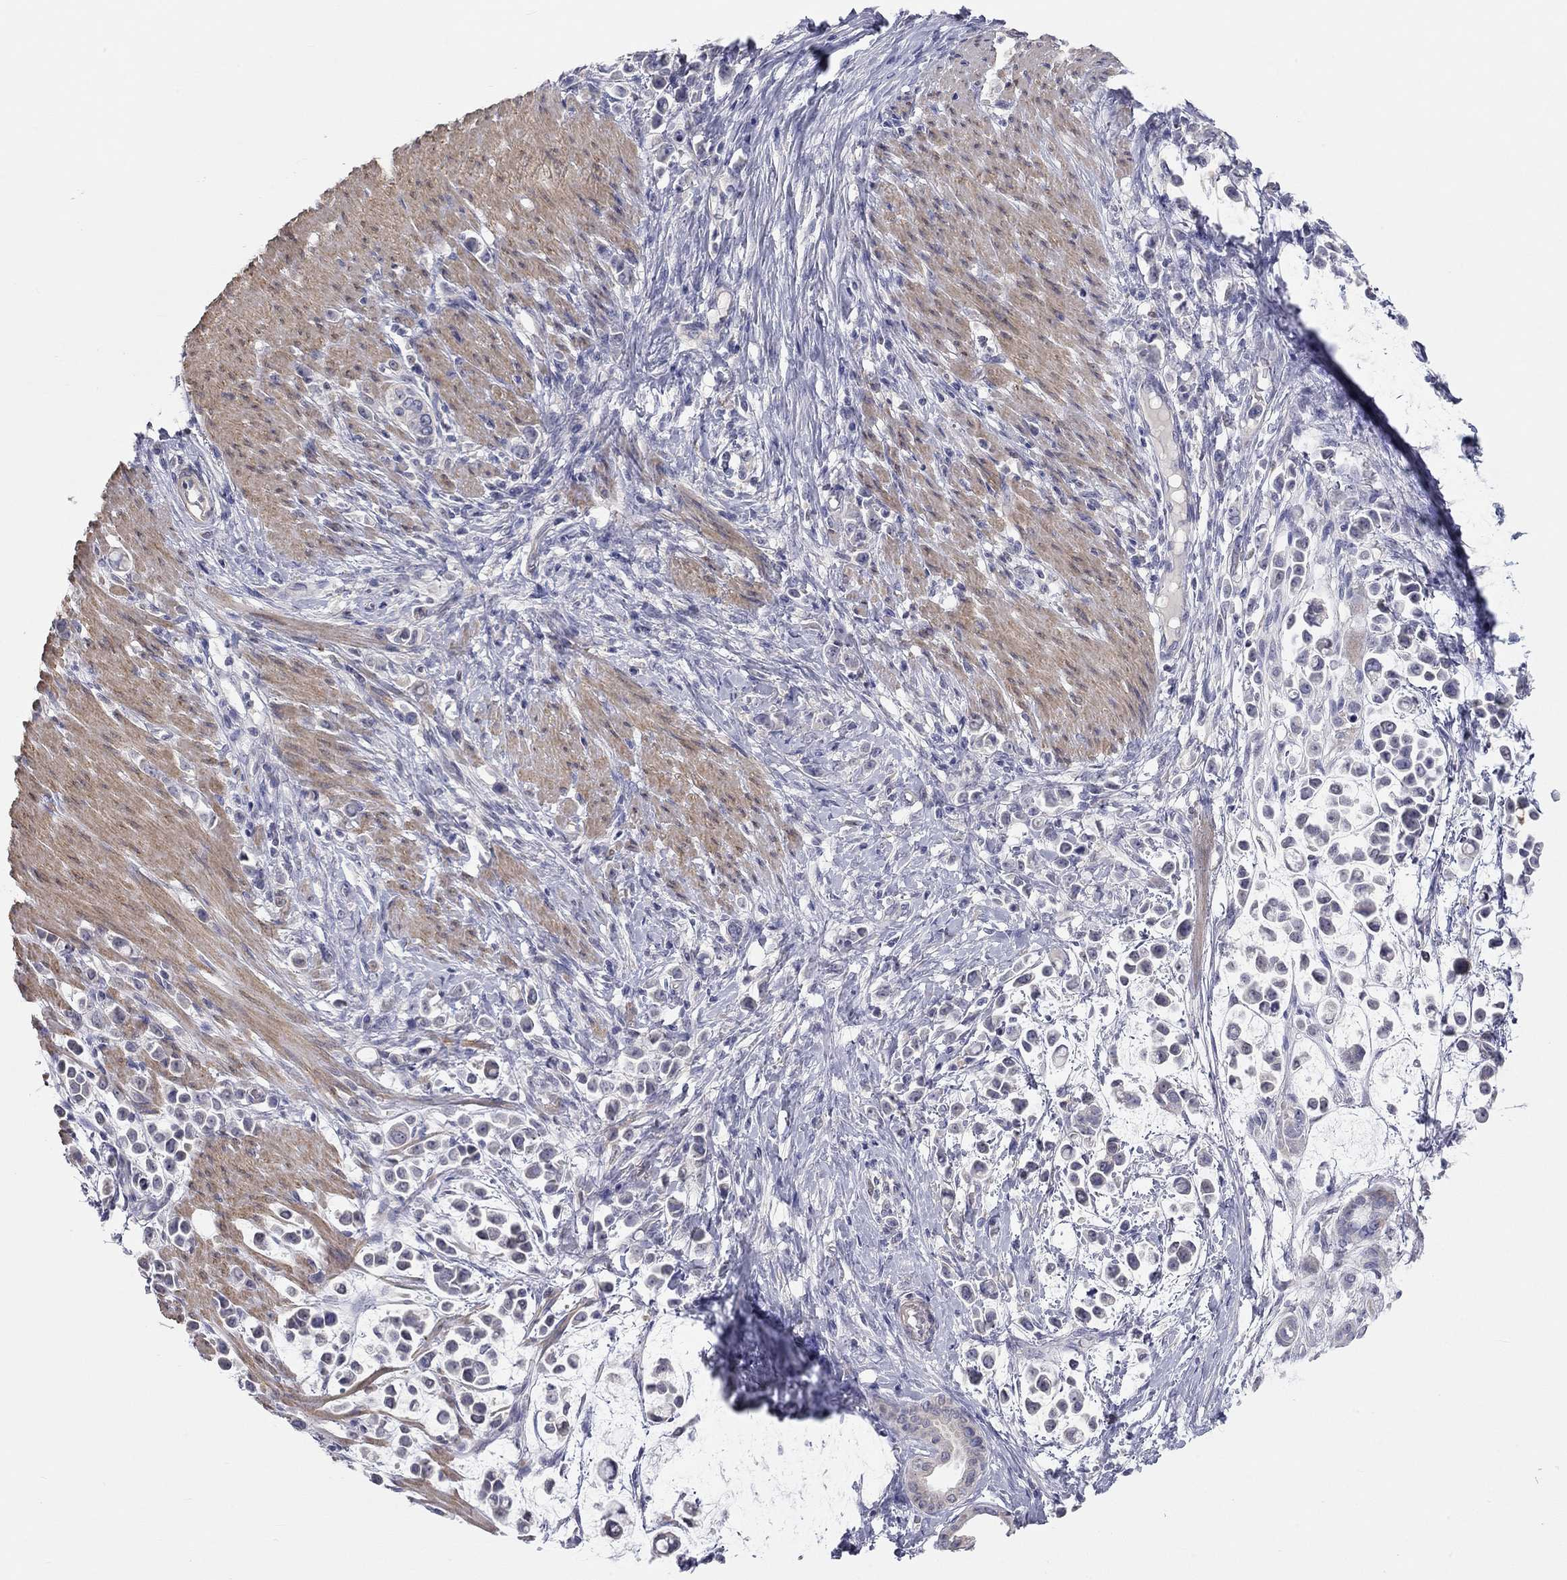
{"staining": {"intensity": "negative", "quantity": "none", "location": "none"}, "tissue": "stomach cancer", "cell_type": "Tumor cells", "image_type": "cancer", "snomed": [{"axis": "morphology", "description": "Adenocarcinoma, NOS"}, {"axis": "topography", "description": "Stomach"}], "caption": "Stomach adenocarcinoma was stained to show a protein in brown. There is no significant positivity in tumor cells.", "gene": "PAPSS2", "patient": {"sex": "male", "age": 82}}